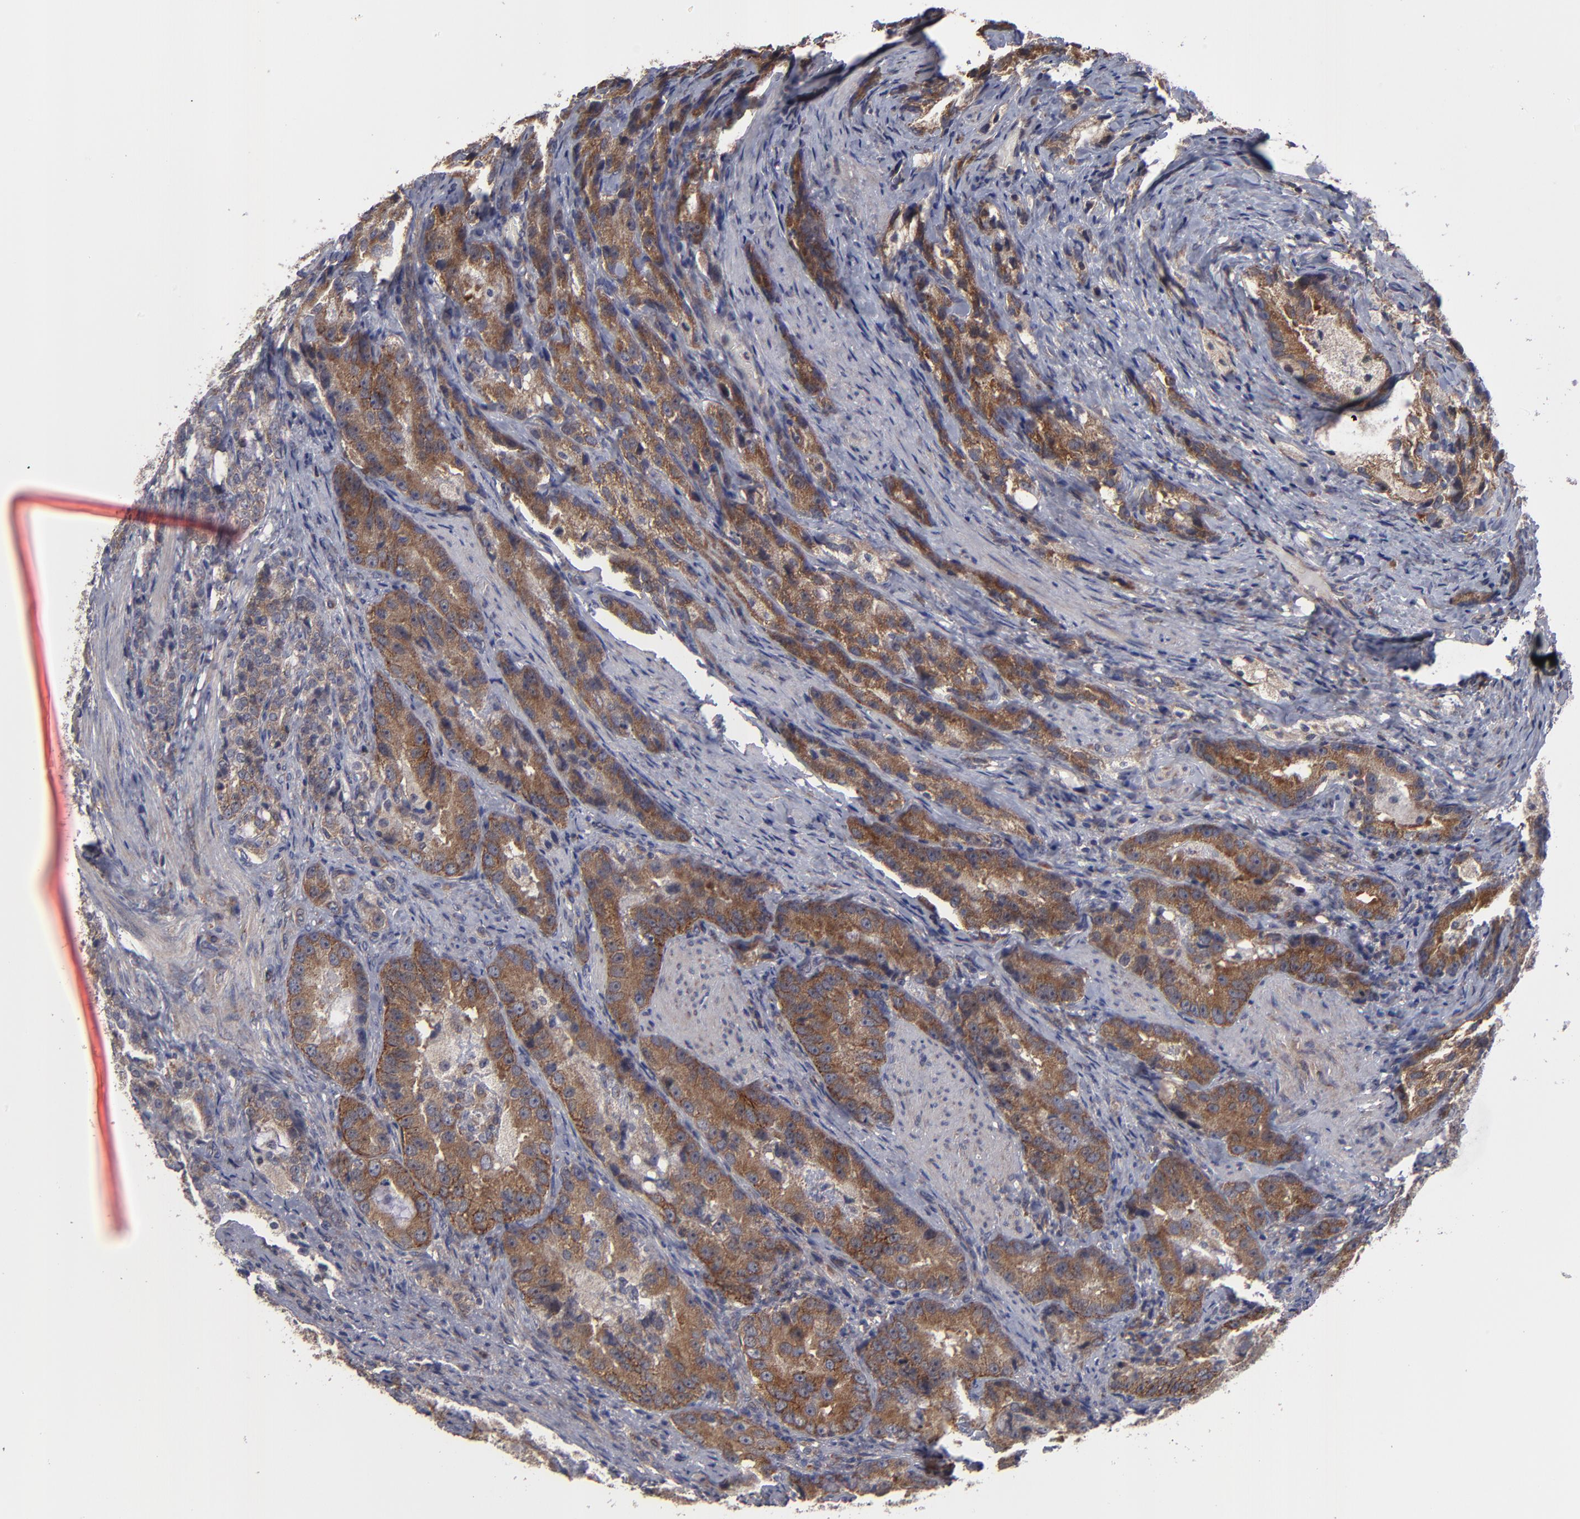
{"staining": {"intensity": "moderate", "quantity": ">75%", "location": "cytoplasmic/membranous"}, "tissue": "prostate cancer", "cell_type": "Tumor cells", "image_type": "cancer", "snomed": [{"axis": "morphology", "description": "Adenocarcinoma, High grade"}, {"axis": "topography", "description": "Prostate"}], "caption": "Adenocarcinoma (high-grade) (prostate) stained for a protein (brown) shows moderate cytoplasmic/membranous positive staining in approximately >75% of tumor cells.", "gene": "SND1", "patient": {"sex": "male", "age": 63}}